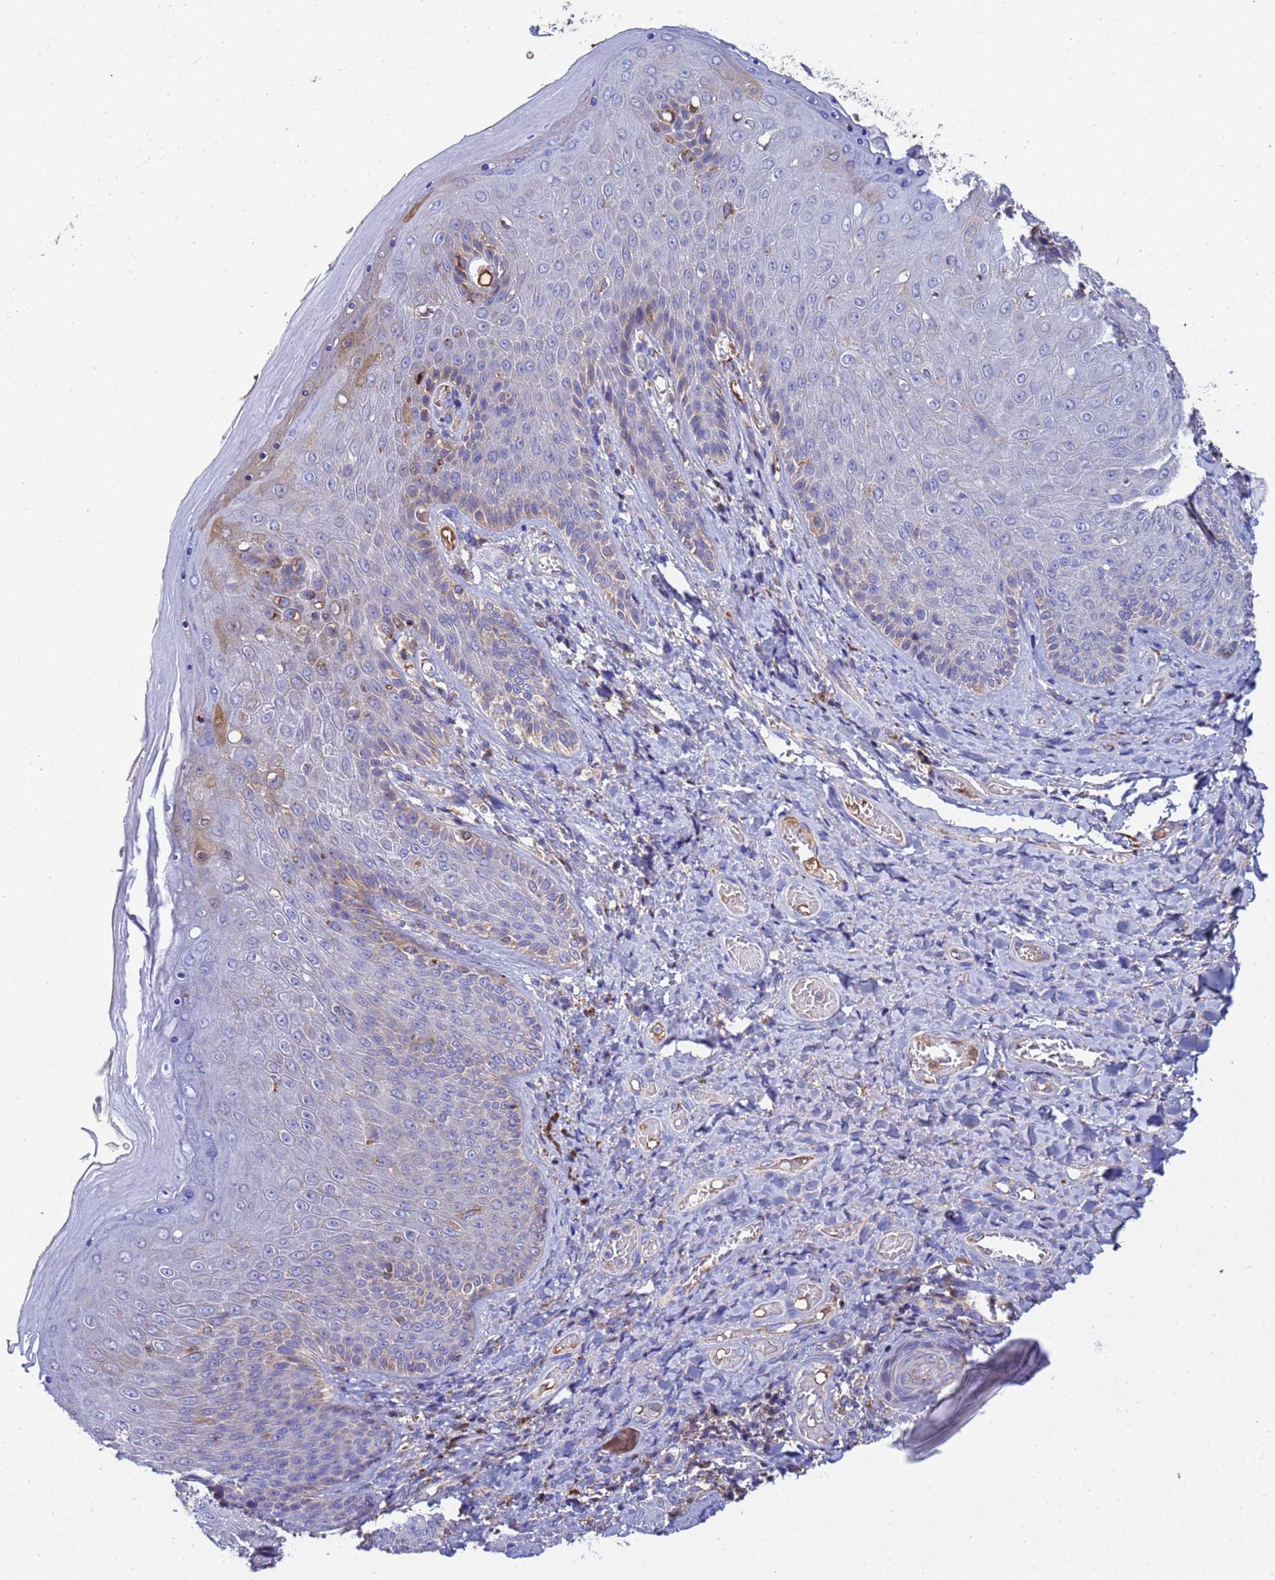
{"staining": {"intensity": "weak", "quantity": "25%-75%", "location": "cytoplasmic/membranous"}, "tissue": "skin", "cell_type": "Epidermal cells", "image_type": "normal", "snomed": [{"axis": "morphology", "description": "Normal tissue, NOS"}, {"axis": "topography", "description": "Anal"}], "caption": "Immunohistochemistry (IHC) of benign skin reveals low levels of weak cytoplasmic/membranous positivity in about 25%-75% of epidermal cells. The staining was performed using DAB (3,3'-diaminobenzidine) to visualize the protein expression in brown, while the nuclei were stained in blue with hematoxylin (Magnification: 20x).", "gene": "GLUD1", "patient": {"sex": "female", "age": 89}}